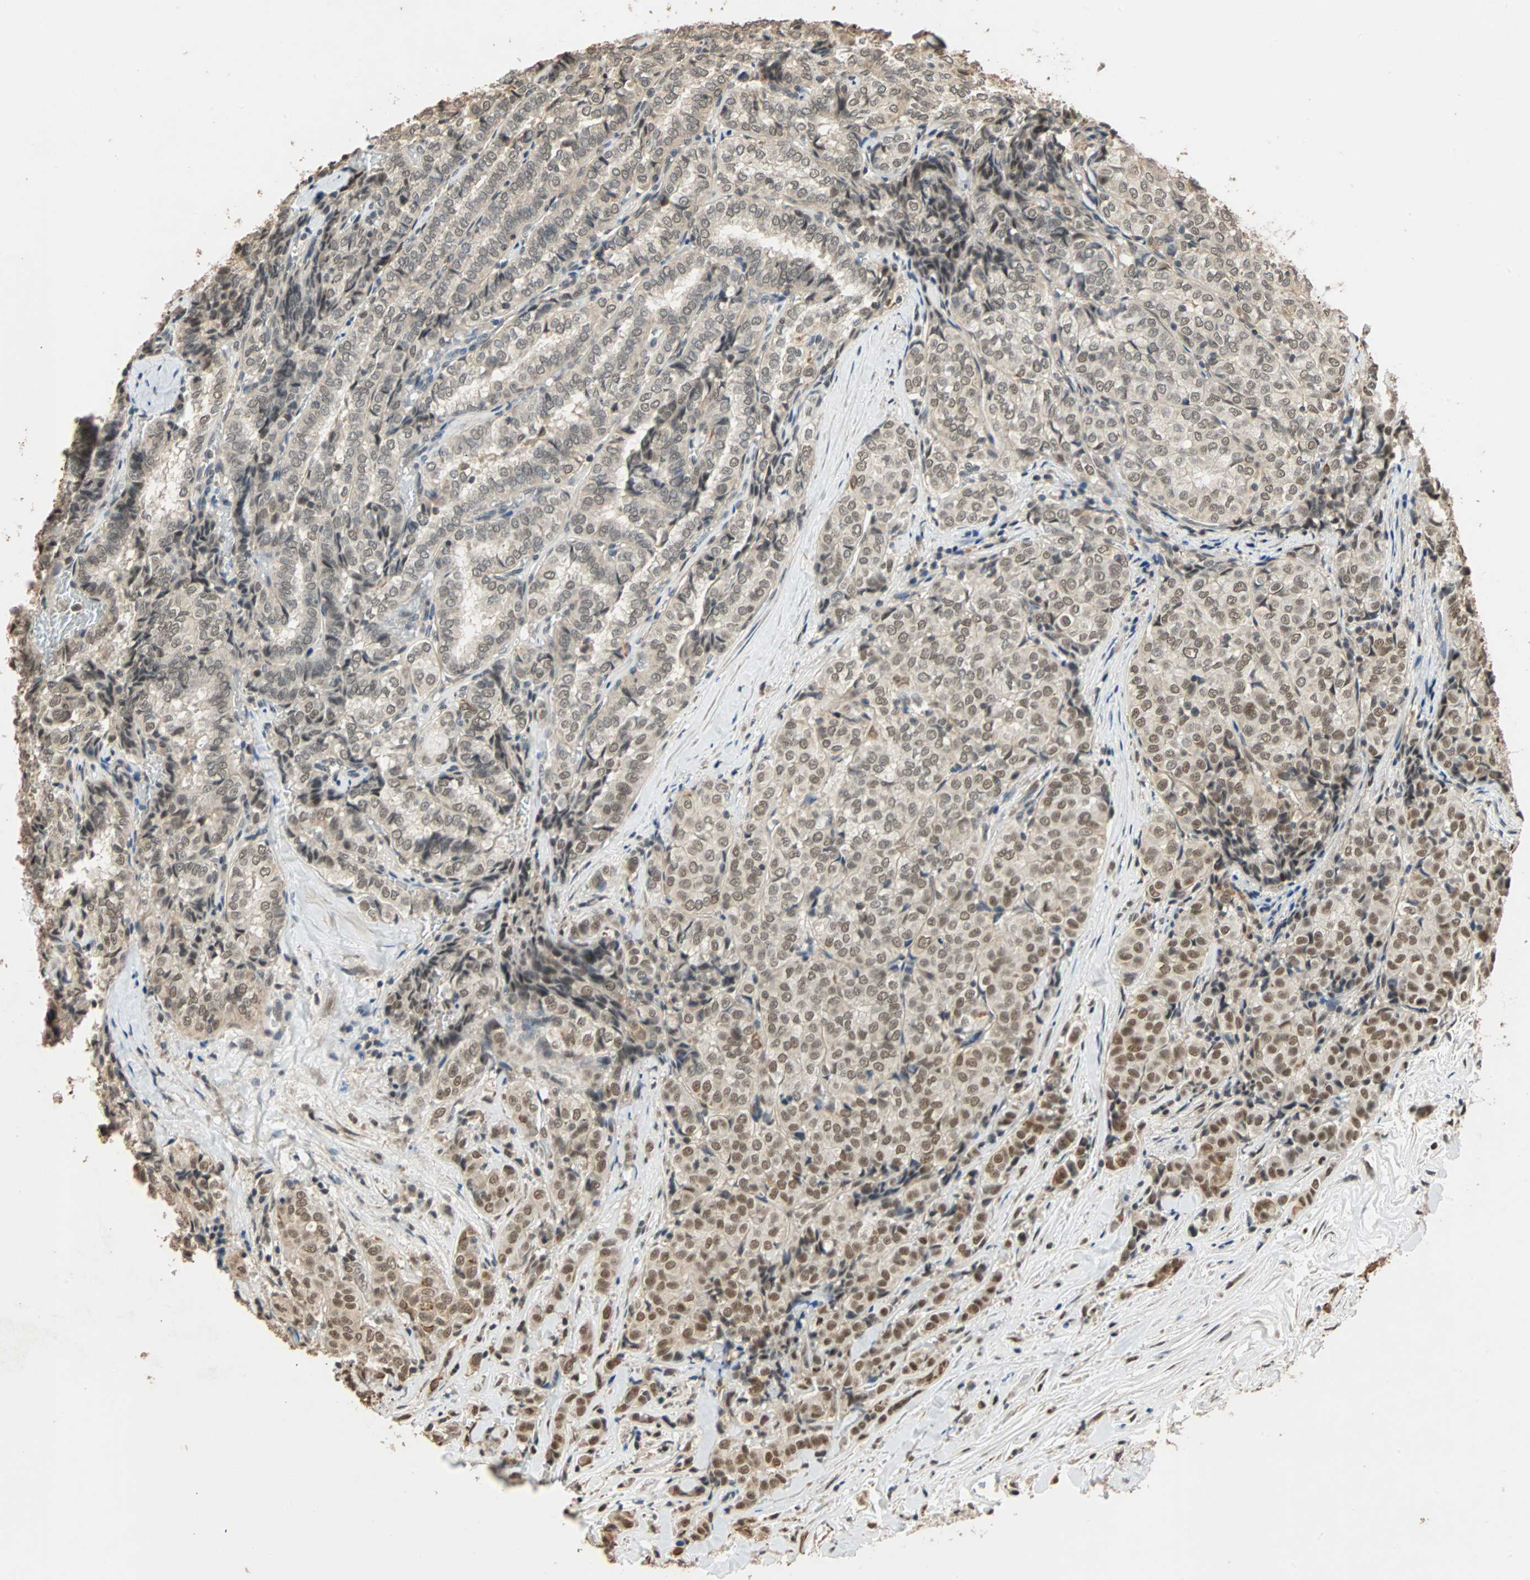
{"staining": {"intensity": "moderate", "quantity": ">75%", "location": "cytoplasmic/membranous,nuclear"}, "tissue": "thyroid cancer", "cell_type": "Tumor cells", "image_type": "cancer", "snomed": [{"axis": "morphology", "description": "Normal tissue, NOS"}, {"axis": "morphology", "description": "Papillary adenocarcinoma, NOS"}, {"axis": "topography", "description": "Thyroid gland"}], "caption": "IHC micrograph of neoplastic tissue: human thyroid cancer stained using IHC exhibits medium levels of moderate protein expression localized specifically in the cytoplasmic/membranous and nuclear of tumor cells, appearing as a cytoplasmic/membranous and nuclear brown color.", "gene": "CDC5L", "patient": {"sex": "female", "age": 30}}